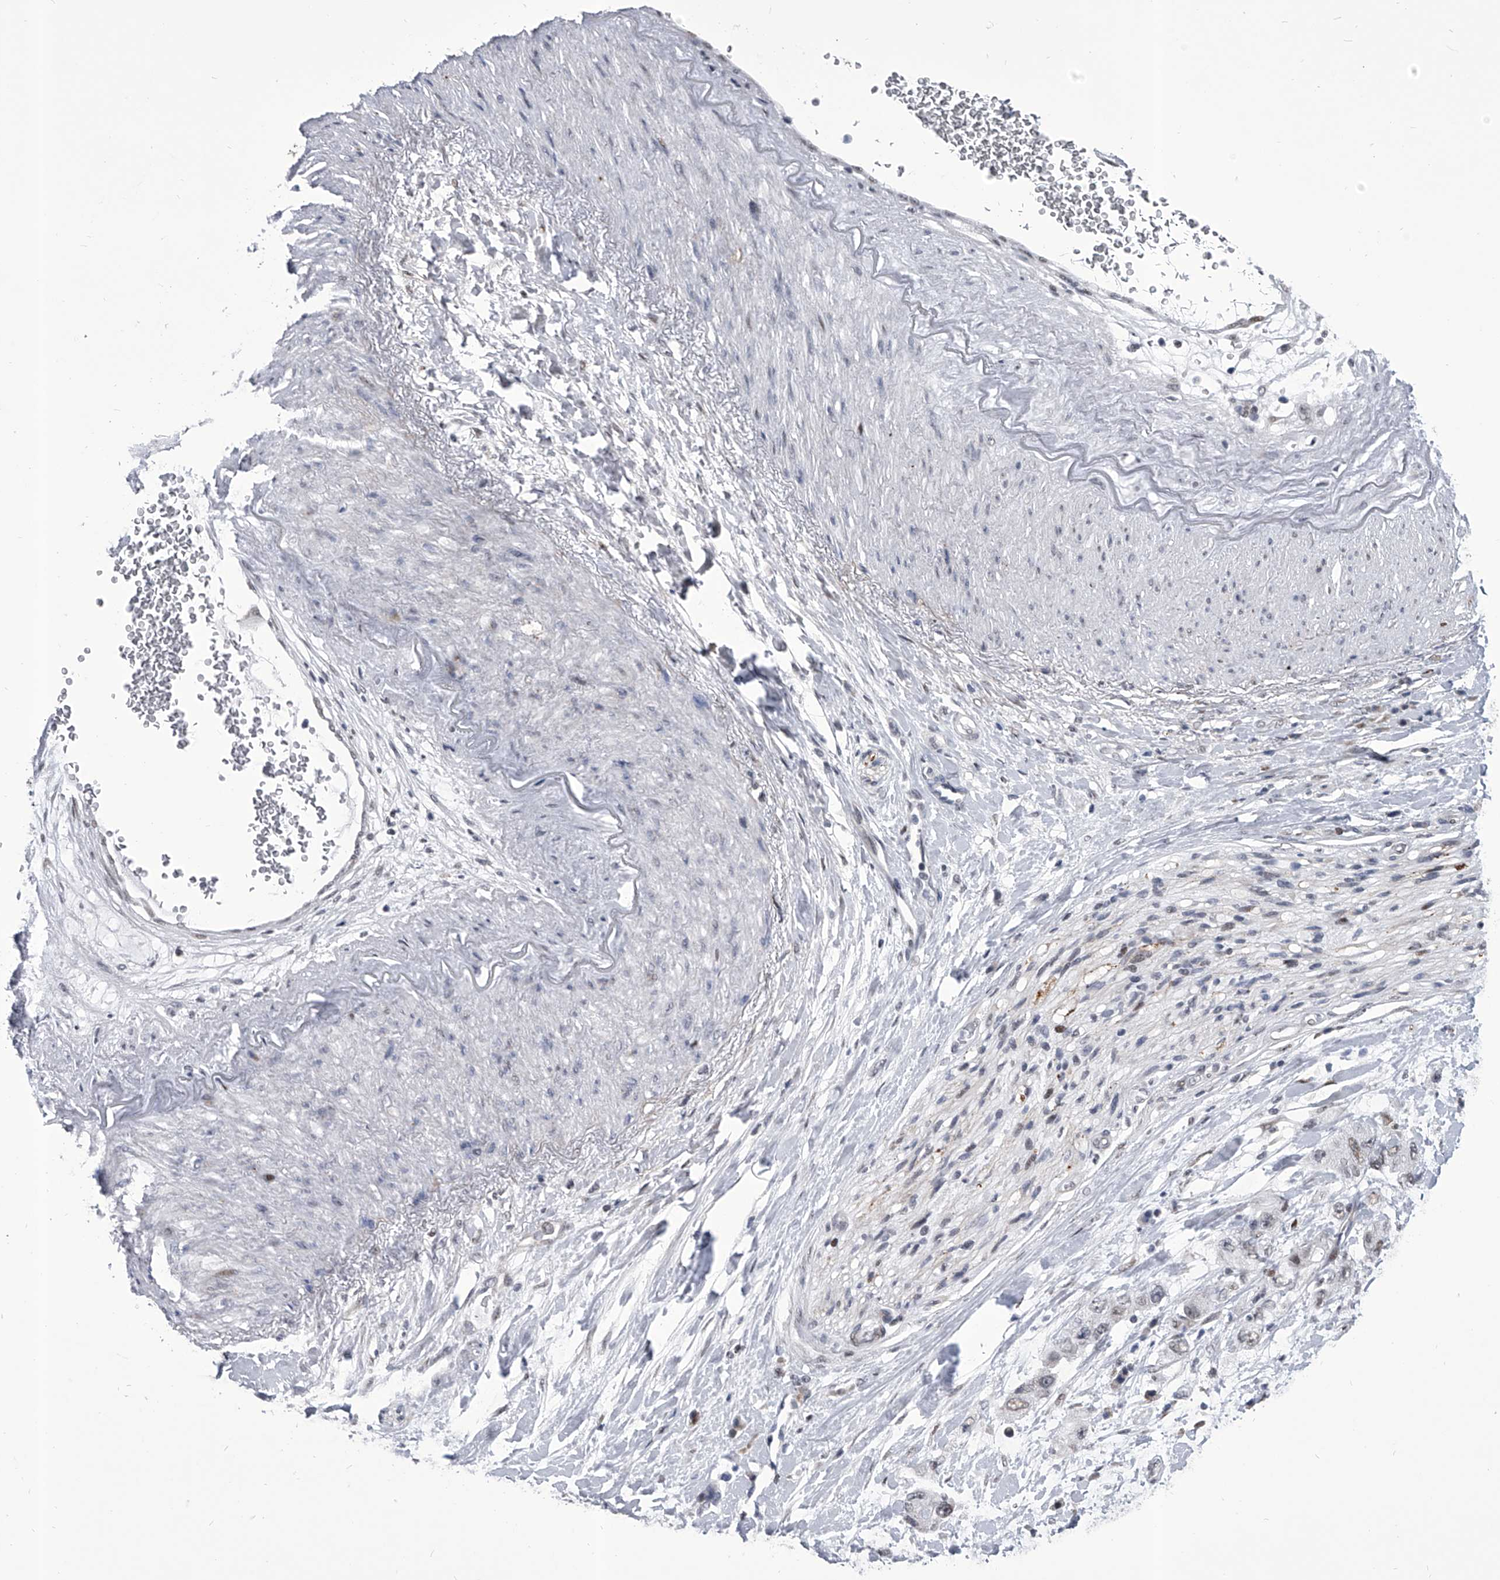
{"staining": {"intensity": "weak", "quantity": "25%-75%", "location": "nuclear"}, "tissue": "pancreatic cancer", "cell_type": "Tumor cells", "image_type": "cancer", "snomed": [{"axis": "morphology", "description": "Adenocarcinoma, NOS"}, {"axis": "topography", "description": "Pancreas"}], "caption": "A histopathology image showing weak nuclear positivity in about 25%-75% of tumor cells in pancreatic cancer, as visualized by brown immunohistochemical staining.", "gene": "CMTR1", "patient": {"sex": "female", "age": 73}}